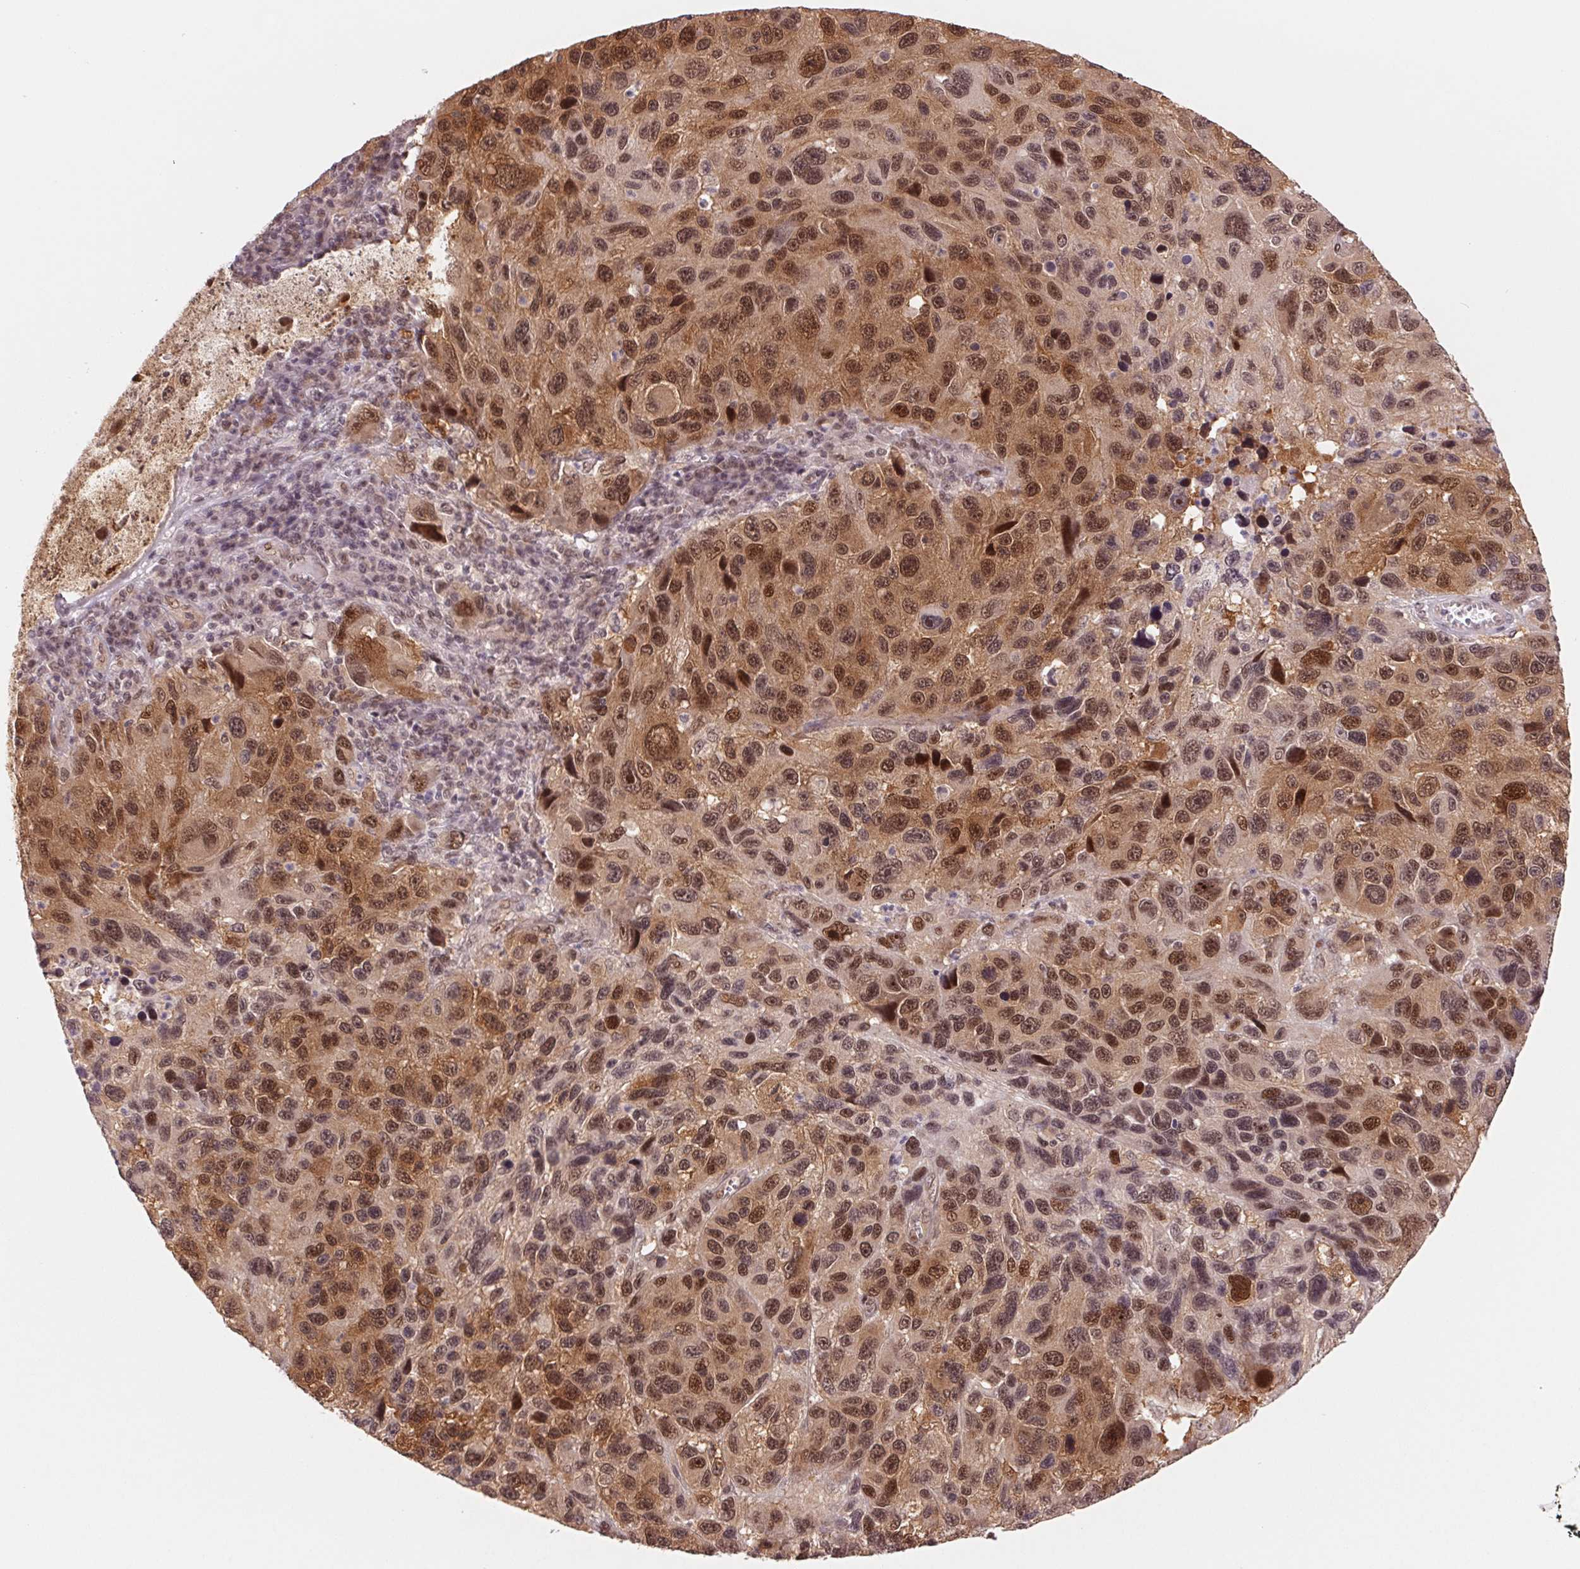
{"staining": {"intensity": "moderate", "quantity": ">75%", "location": "cytoplasmic/membranous,nuclear"}, "tissue": "melanoma", "cell_type": "Tumor cells", "image_type": "cancer", "snomed": [{"axis": "morphology", "description": "Malignant melanoma, NOS"}, {"axis": "topography", "description": "Skin"}], "caption": "Human malignant melanoma stained for a protein (brown) reveals moderate cytoplasmic/membranous and nuclear positive positivity in about >75% of tumor cells.", "gene": "DNAJB6", "patient": {"sex": "male", "age": 53}}